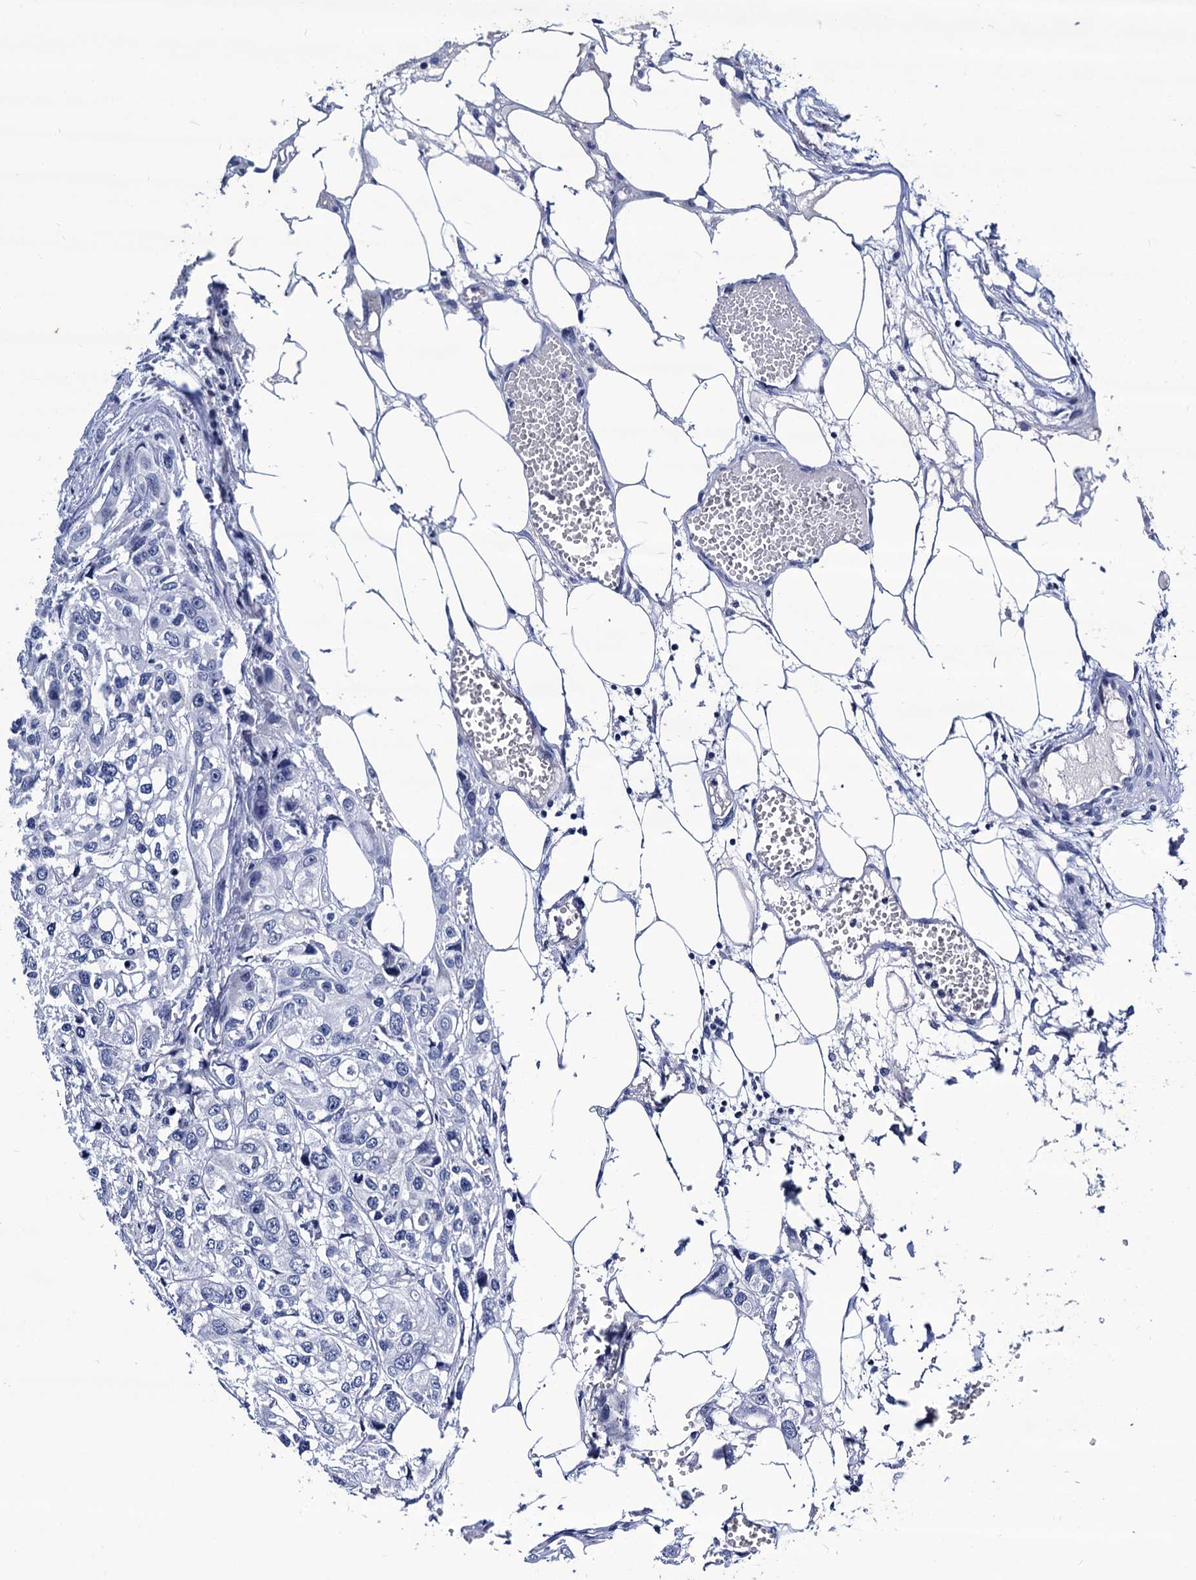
{"staining": {"intensity": "negative", "quantity": "none", "location": "none"}, "tissue": "urothelial cancer", "cell_type": "Tumor cells", "image_type": "cancer", "snomed": [{"axis": "morphology", "description": "Urothelial carcinoma, High grade"}, {"axis": "topography", "description": "Urinary bladder"}], "caption": "Immunohistochemistry (IHC) of urothelial cancer displays no expression in tumor cells.", "gene": "LRRC30", "patient": {"sex": "male", "age": 67}}